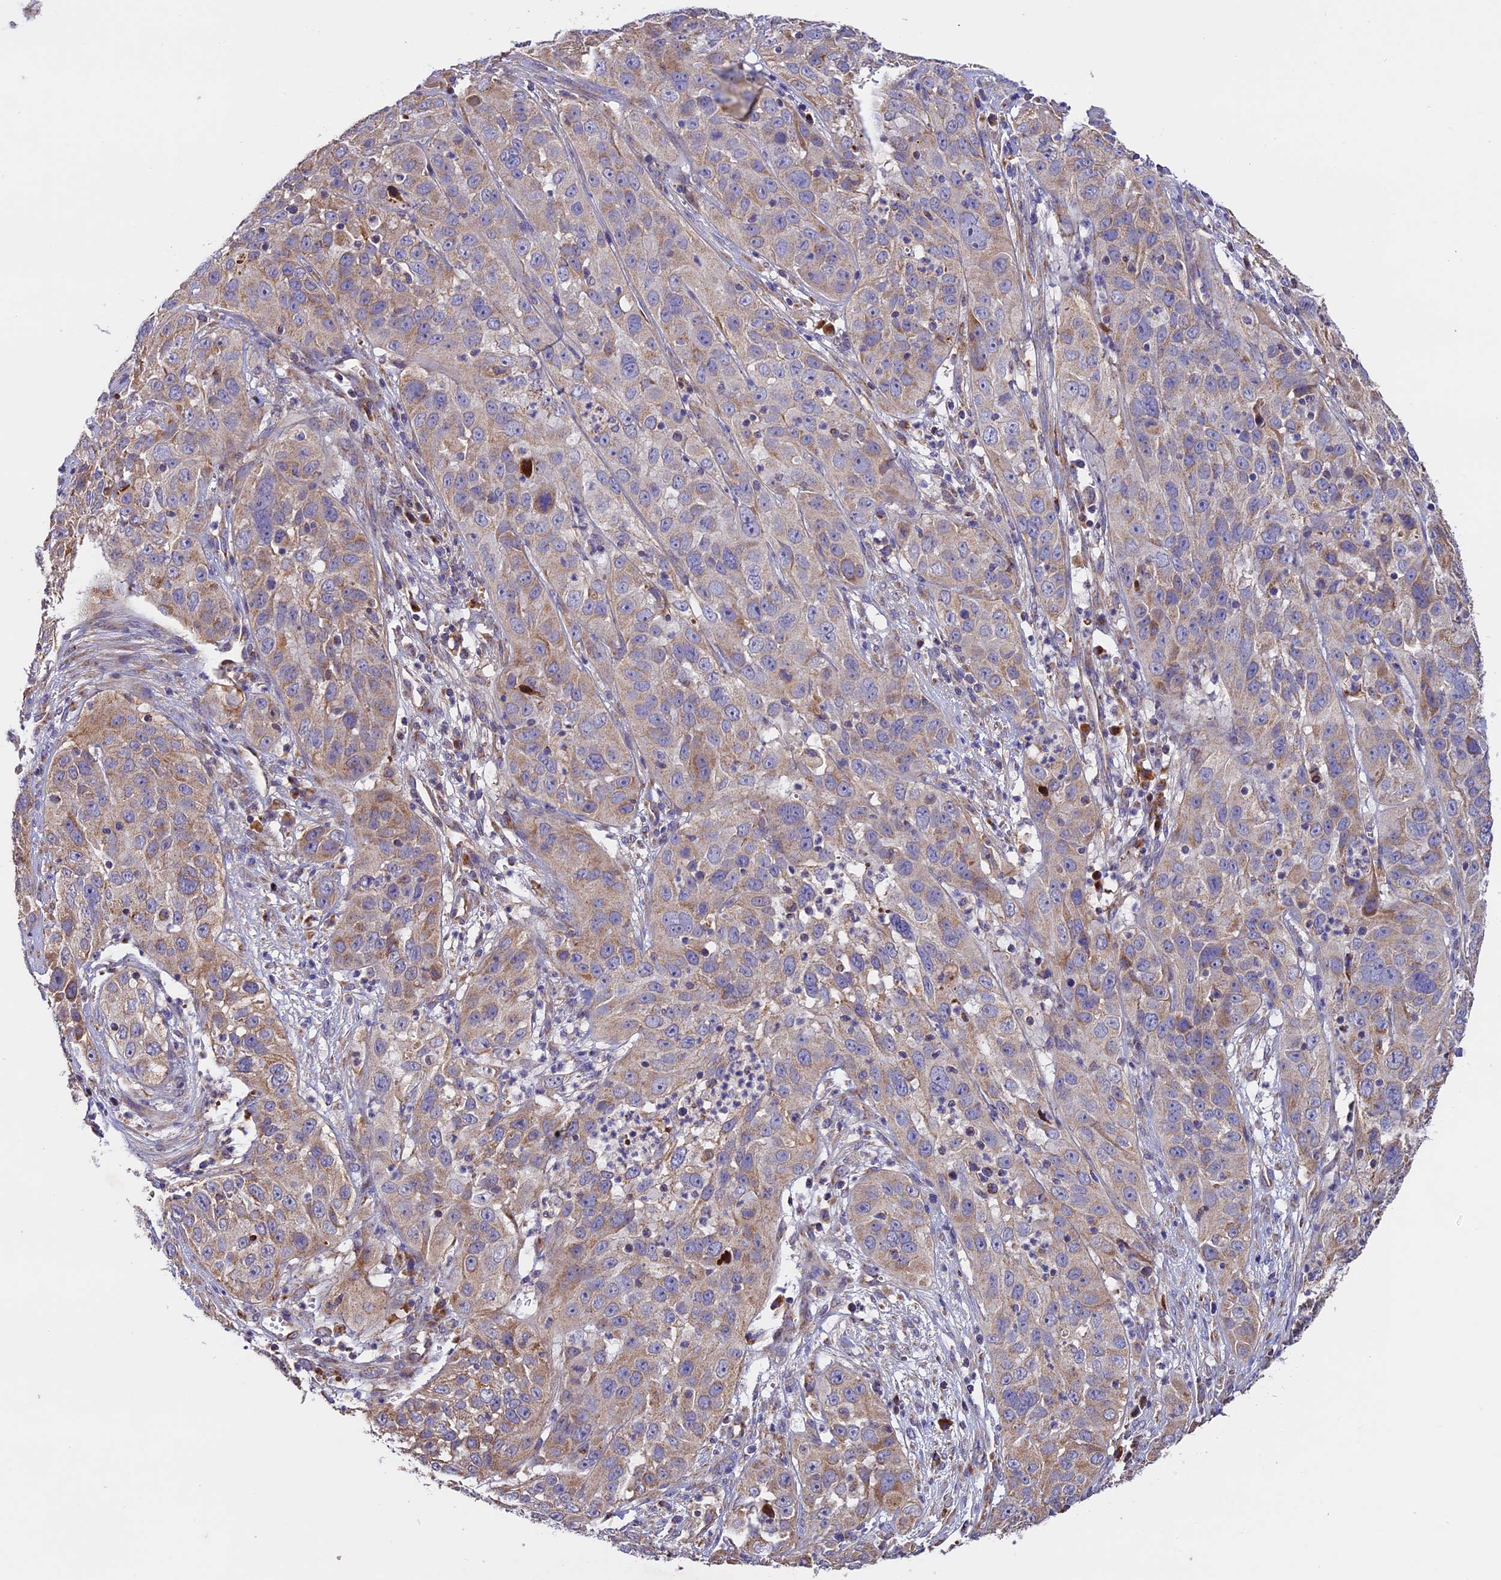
{"staining": {"intensity": "moderate", "quantity": "25%-75%", "location": "cytoplasmic/membranous"}, "tissue": "cervical cancer", "cell_type": "Tumor cells", "image_type": "cancer", "snomed": [{"axis": "morphology", "description": "Squamous cell carcinoma, NOS"}, {"axis": "topography", "description": "Cervix"}], "caption": "High-power microscopy captured an IHC image of cervical squamous cell carcinoma, revealing moderate cytoplasmic/membranous positivity in about 25%-75% of tumor cells.", "gene": "OCEL1", "patient": {"sex": "female", "age": 32}}